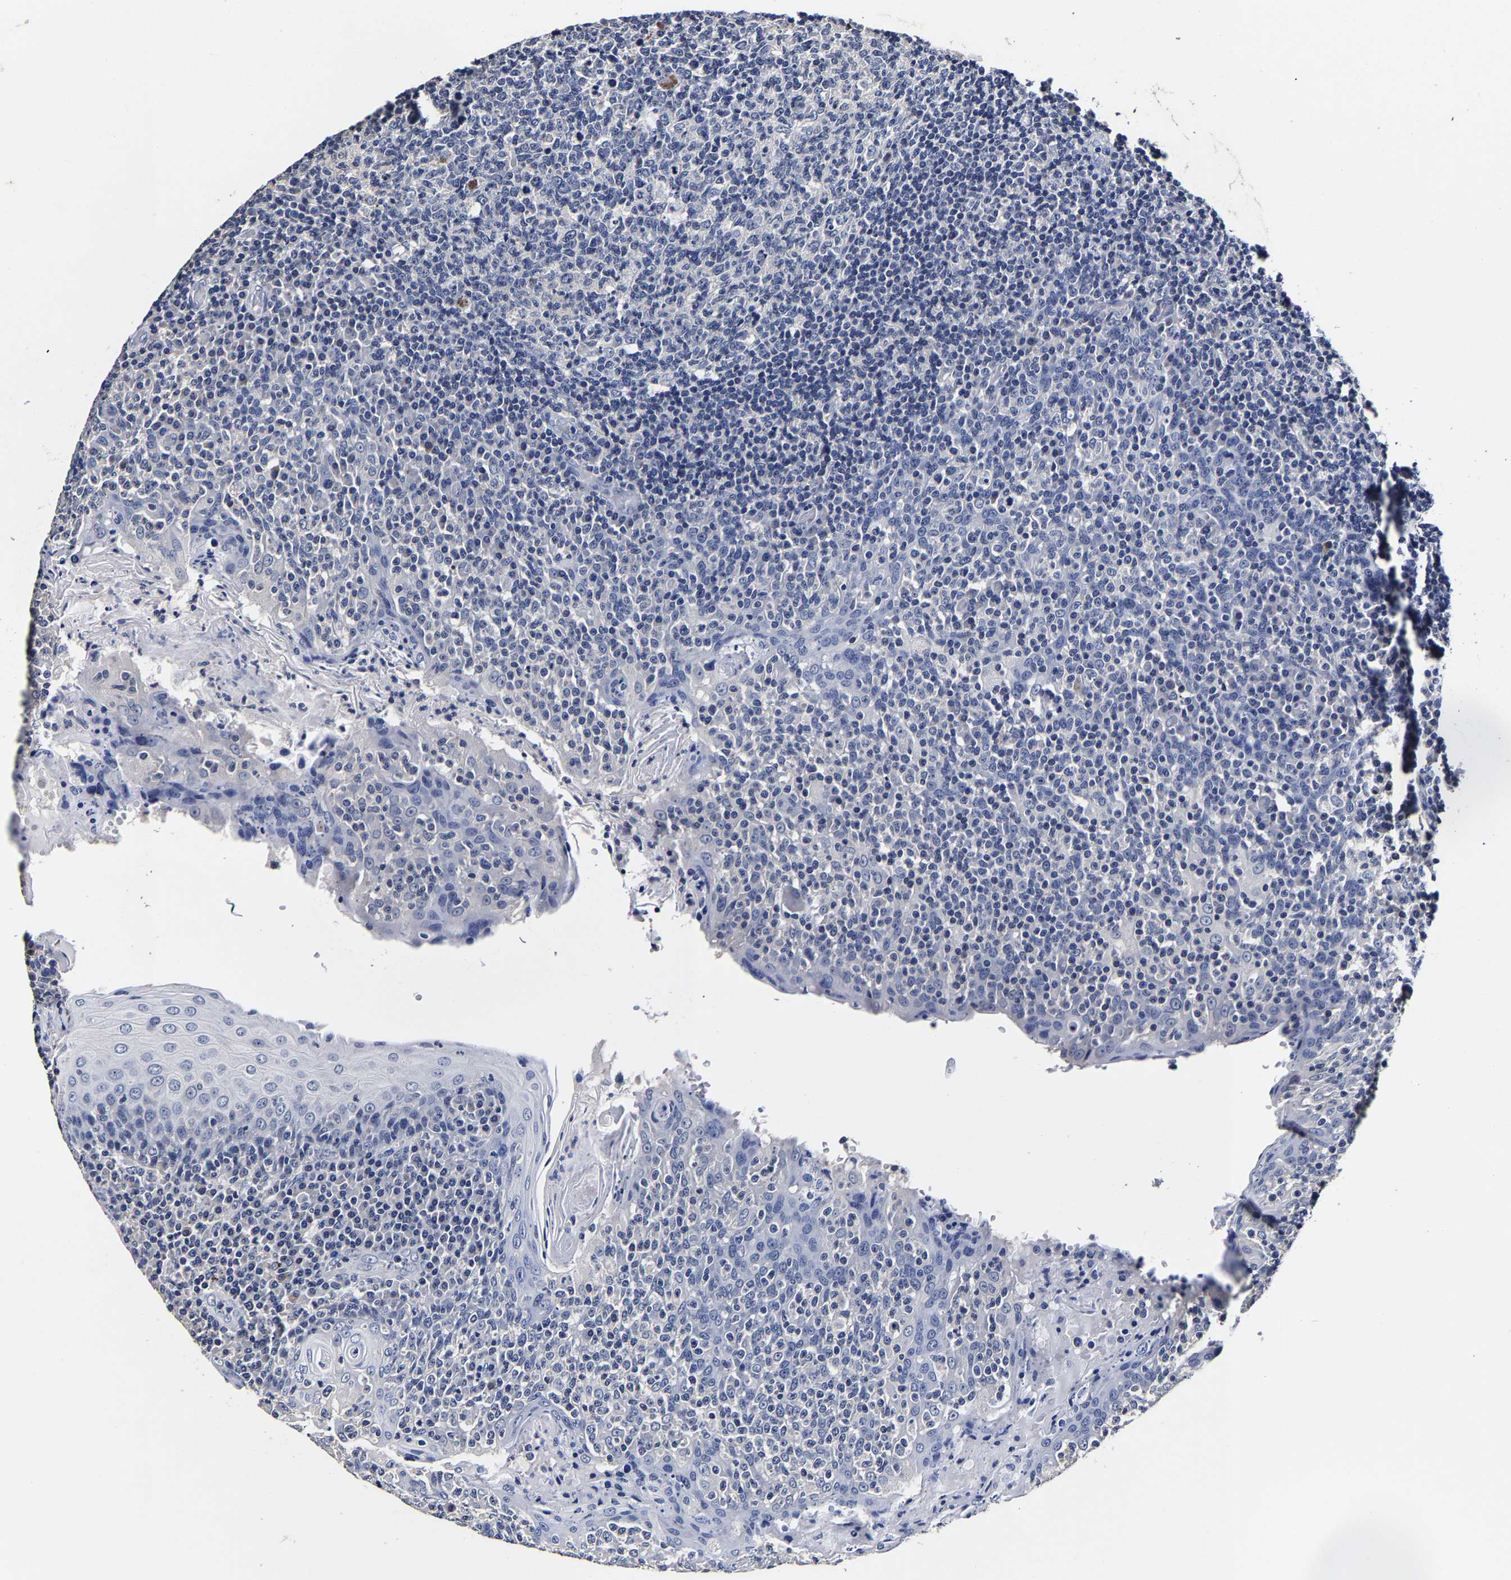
{"staining": {"intensity": "negative", "quantity": "none", "location": "none"}, "tissue": "tonsil", "cell_type": "Germinal center cells", "image_type": "normal", "snomed": [{"axis": "morphology", "description": "Normal tissue, NOS"}, {"axis": "topography", "description": "Tonsil"}], "caption": "There is no significant staining in germinal center cells of tonsil. The staining is performed using DAB (3,3'-diaminobenzidine) brown chromogen with nuclei counter-stained in using hematoxylin.", "gene": "AKAP4", "patient": {"sex": "female", "age": 19}}